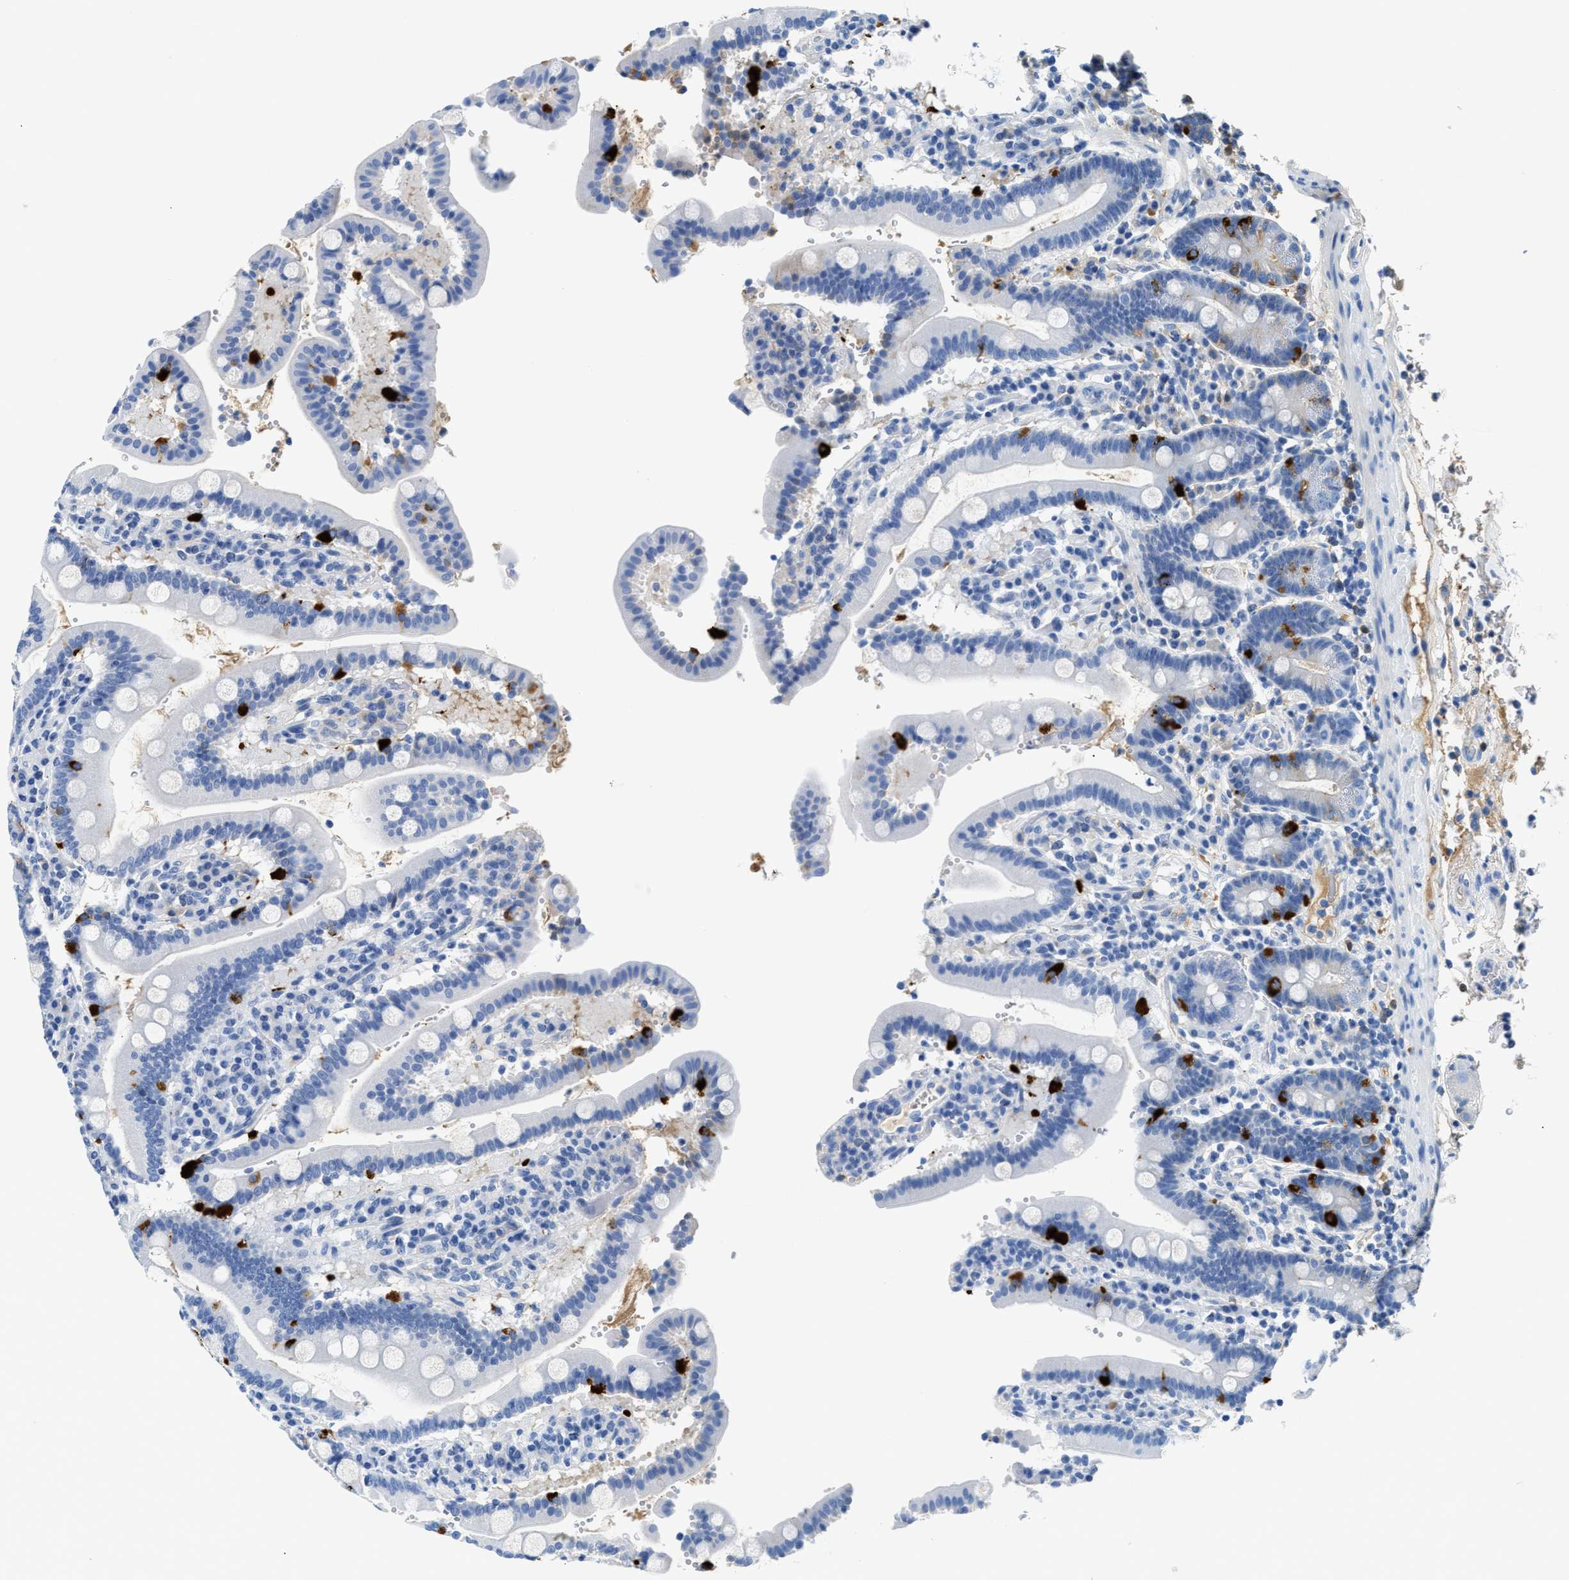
{"staining": {"intensity": "strong", "quantity": "<25%", "location": "cytoplasmic/membranous"}, "tissue": "duodenum", "cell_type": "Glandular cells", "image_type": "normal", "snomed": [{"axis": "morphology", "description": "Normal tissue, NOS"}, {"axis": "topography", "description": "Small intestine, NOS"}], "caption": "Immunohistochemical staining of unremarkable human duodenum demonstrates <25% levels of strong cytoplasmic/membranous protein staining in approximately <25% of glandular cells.", "gene": "GC", "patient": {"sex": "female", "age": 71}}